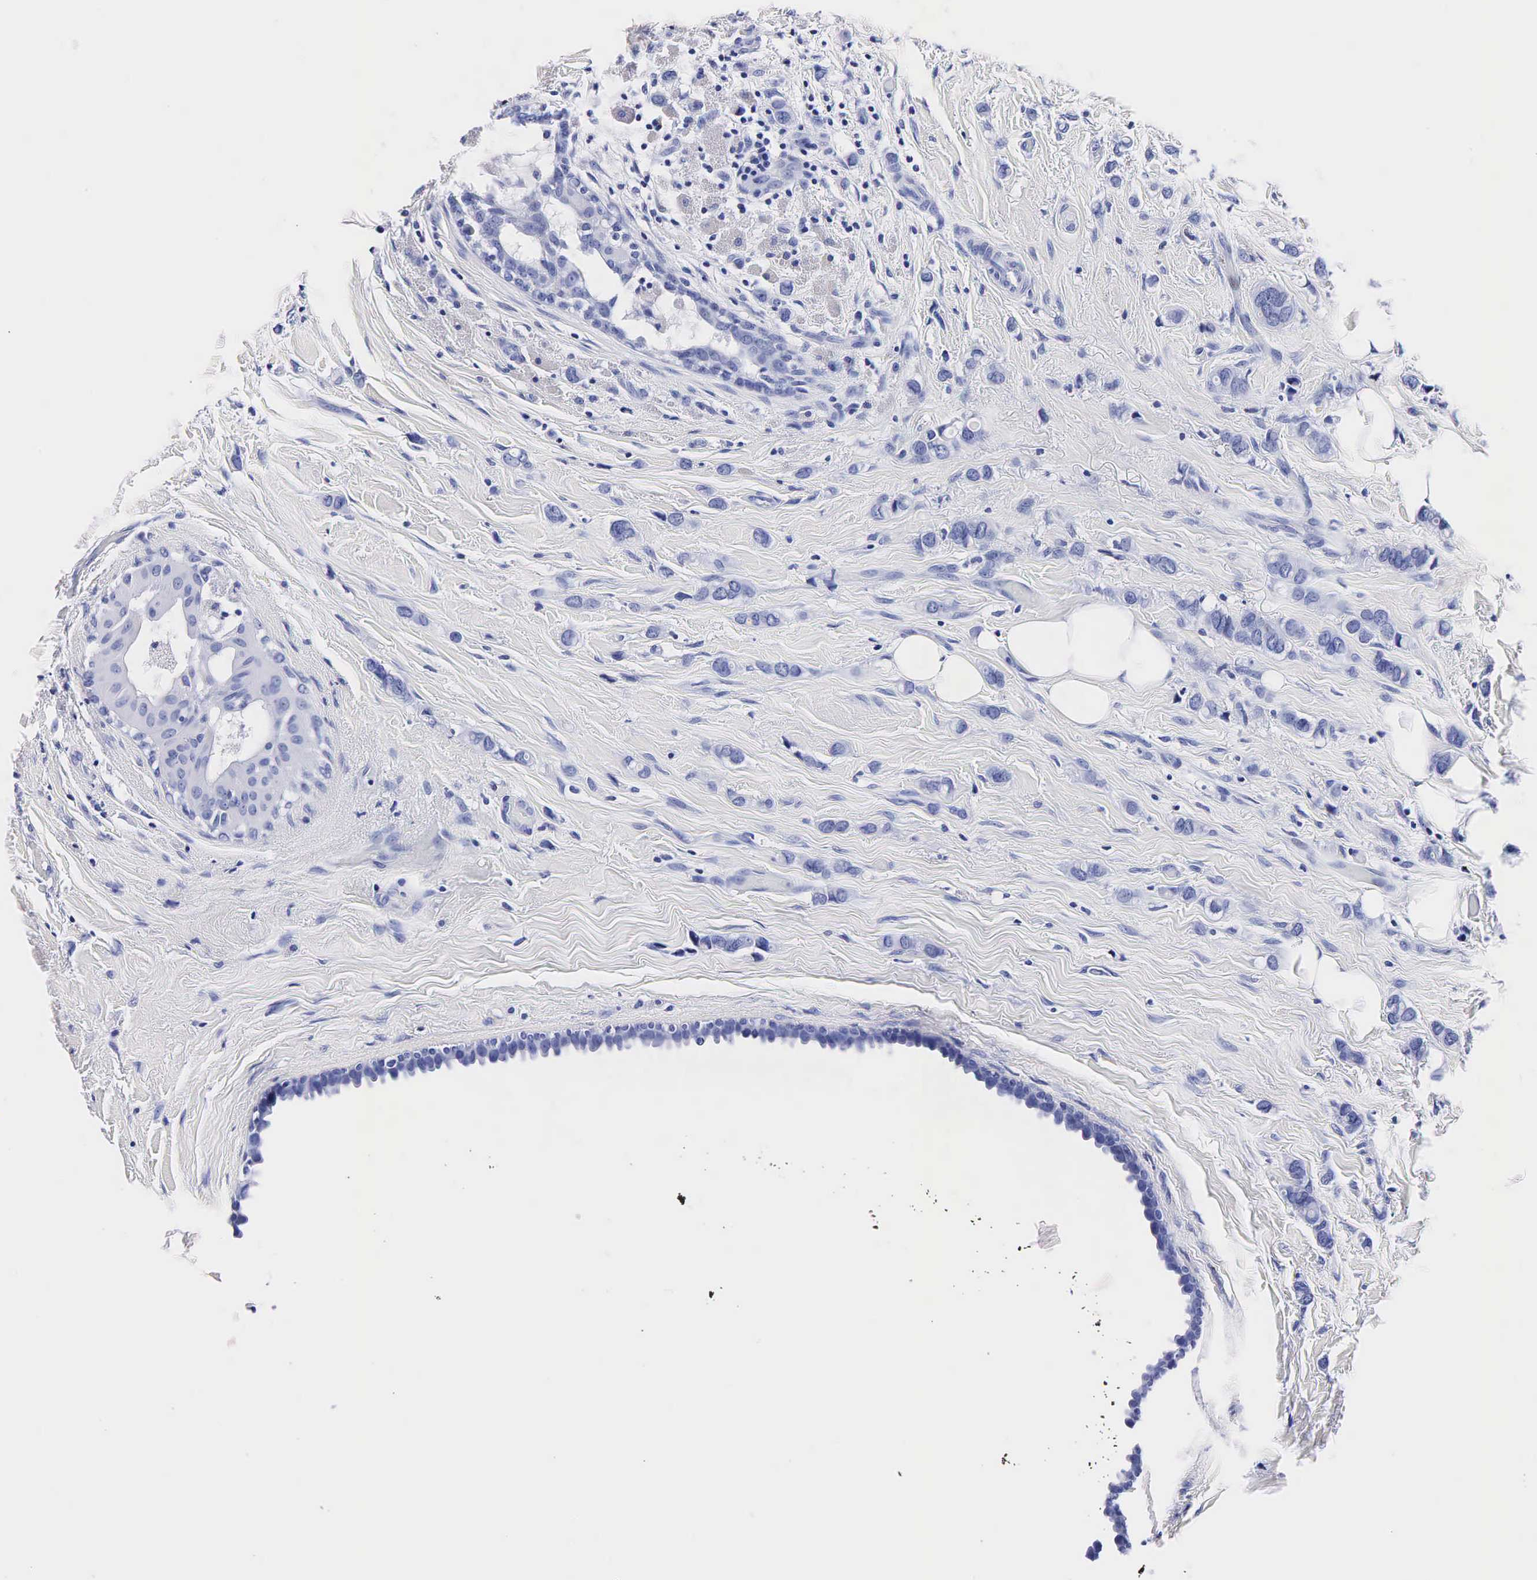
{"staining": {"intensity": "negative", "quantity": "none", "location": "none"}, "tissue": "breast cancer", "cell_type": "Tumor cells", "image_type": "cancer", "snomed": [{"axis": "morphology", "description": "Duct carcinoma"}, {"axis": "topography", "description": "Breast"}], "caption": "Protein analysis of infiltrating ductal carcinoma (breast) shows no significant staining in tumor cells.", "gene": "TG", "patient": {"sex": "female", "age": 72}}